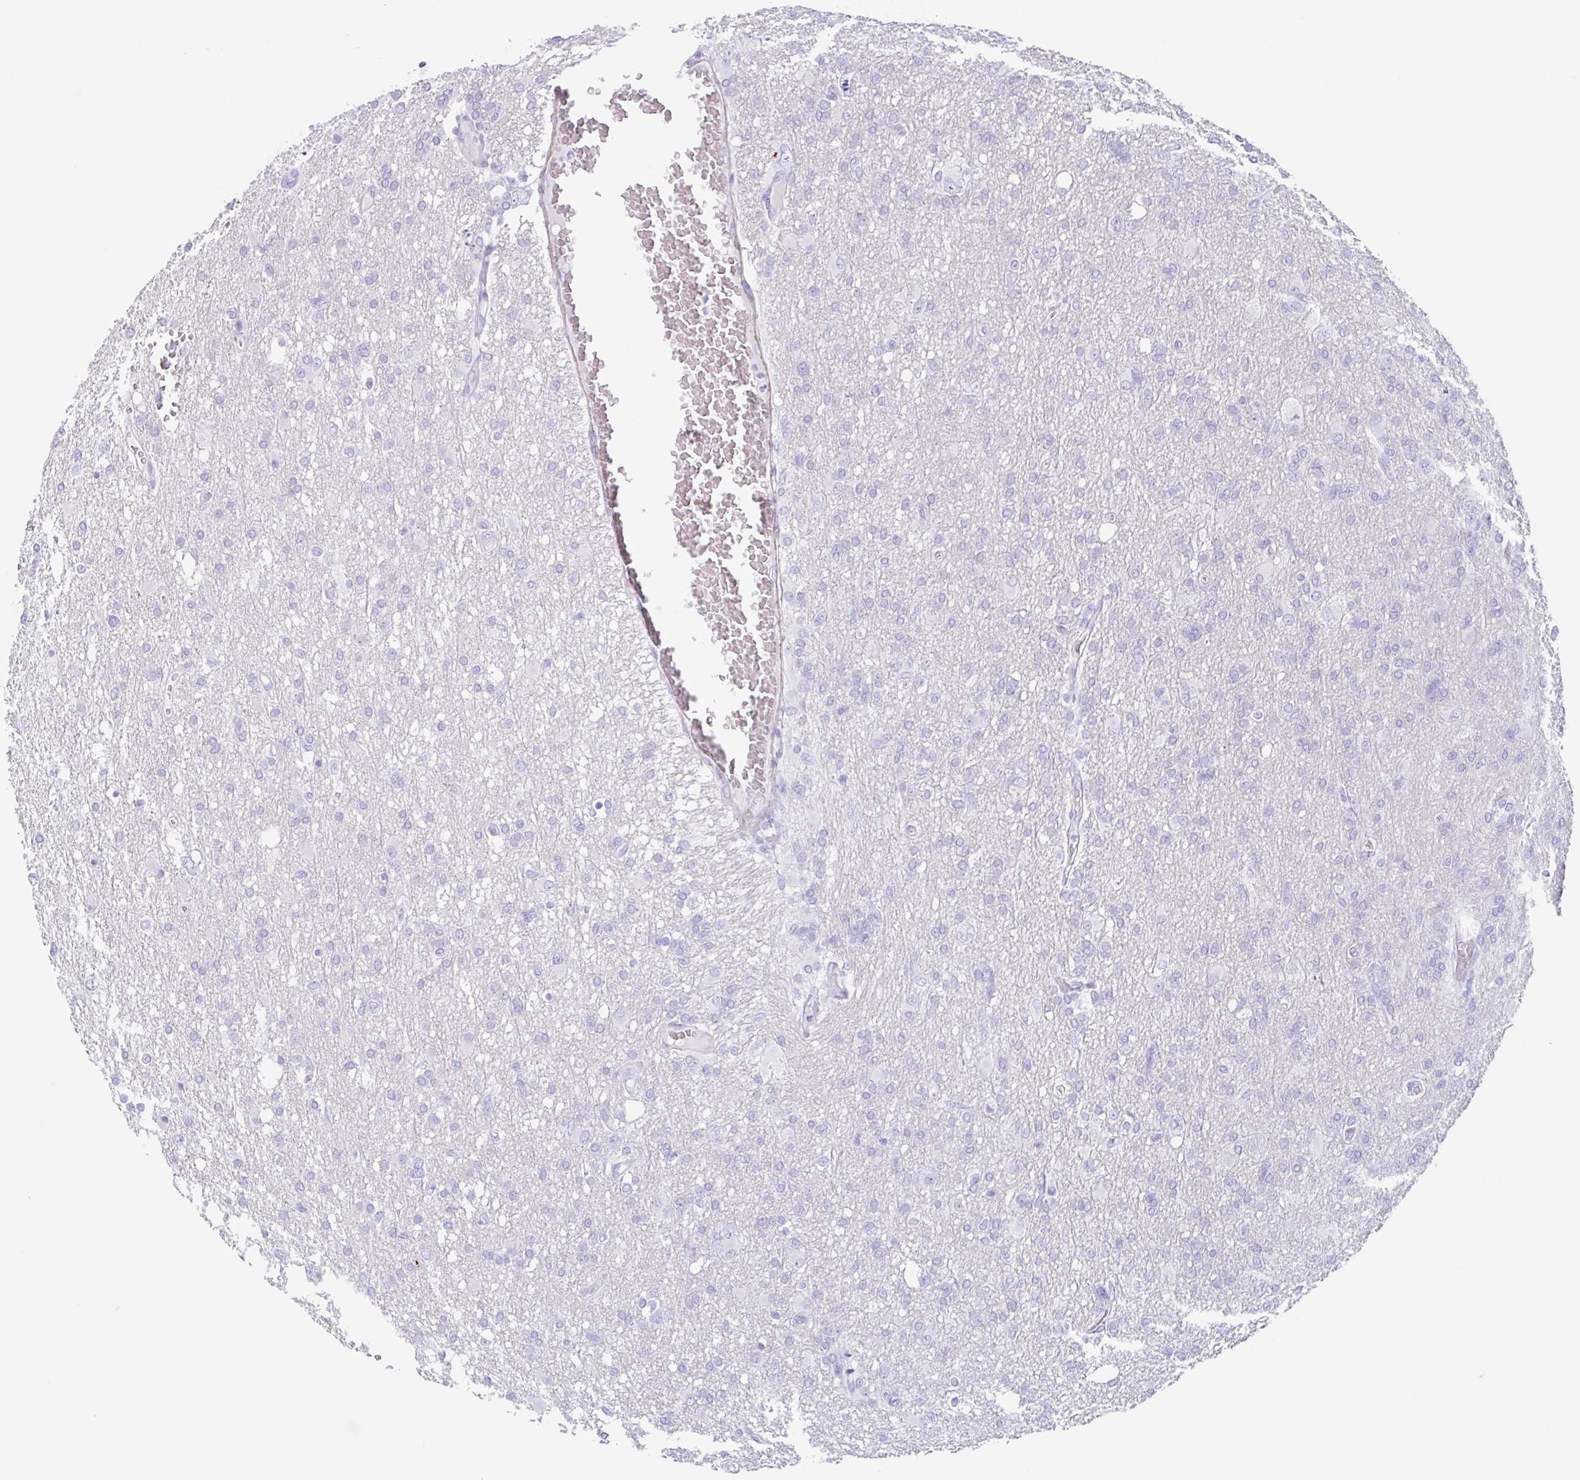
{"staining": {"intensity": "negative", "quantity": "none", "location": "none"}, "tissue": "glioma", "cell_type": "Tumor cells", "image_type": "cancer", "snomed": [{"axis": "morphology", "description": "Glioma, malignant, High grade"}, {"axis": "topography", "description": "Brain"}], "caption": "Human glioma stained for a protein using IHC exhibits no positivity in tumor cells.", "gene": "TAS2R41", "patient": {"sex": "male", "age": 61}}